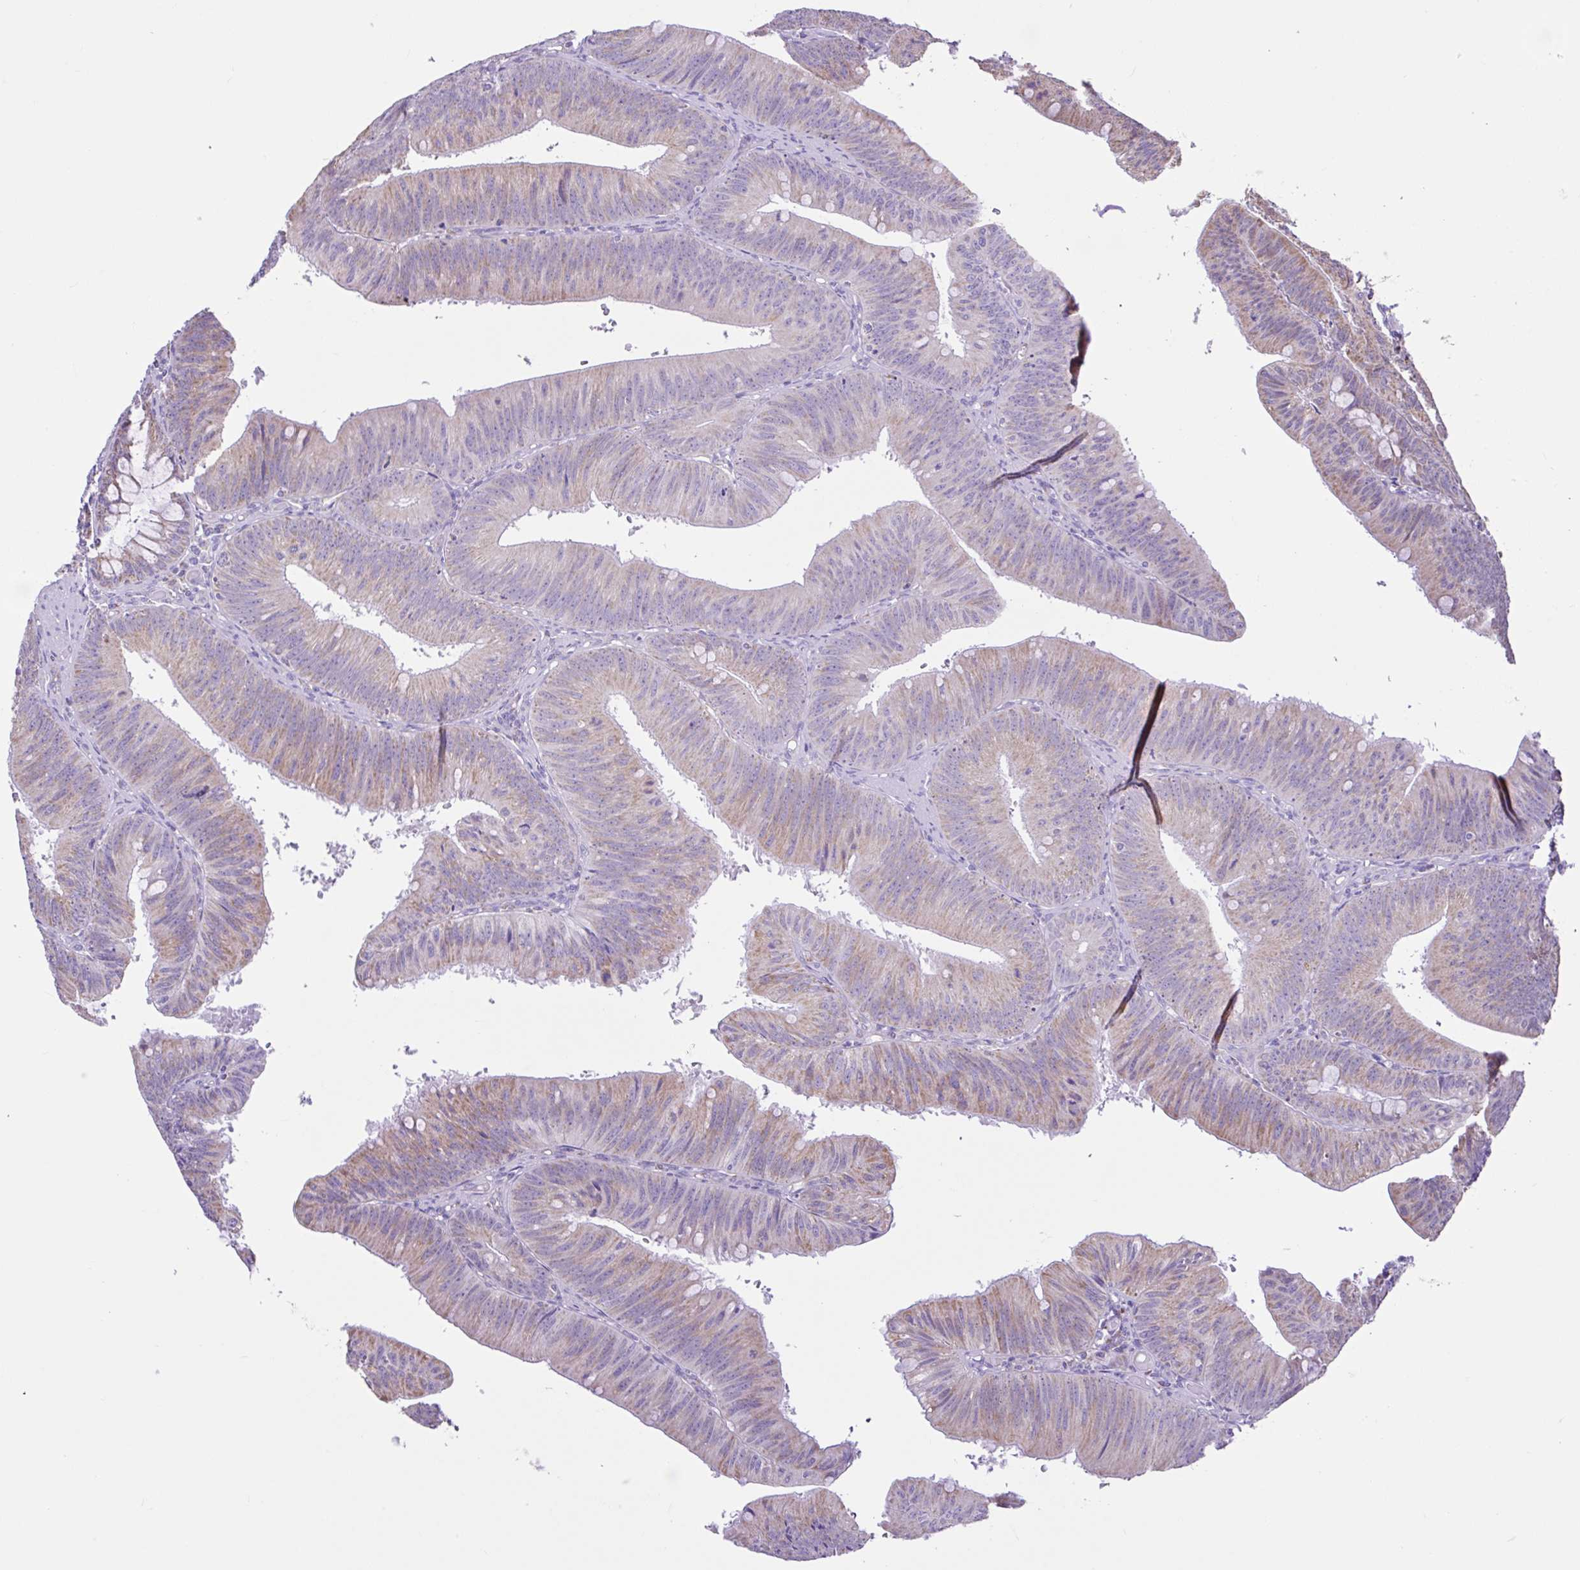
{"staining": {"intensity": "moderate", "quantity": "25%-75%", "location": "cytoplasmic/membranous"}, "tissue": "colorectal cancer", "cell_type": "Tumor cells", "image_type": "cancer", "snomed": [{"axis": "morphology", "description": "Adenocarcinoma, NOS"}, {"axis": "topography", "description": "Colon"}], "caption": "Colorectal cancer (adenocarcinoma) stained with a protein marker reveals moderate staining in tumor cells.", "gene": "NDUFS2", "patient": {"sex": "male", "age": 84}}